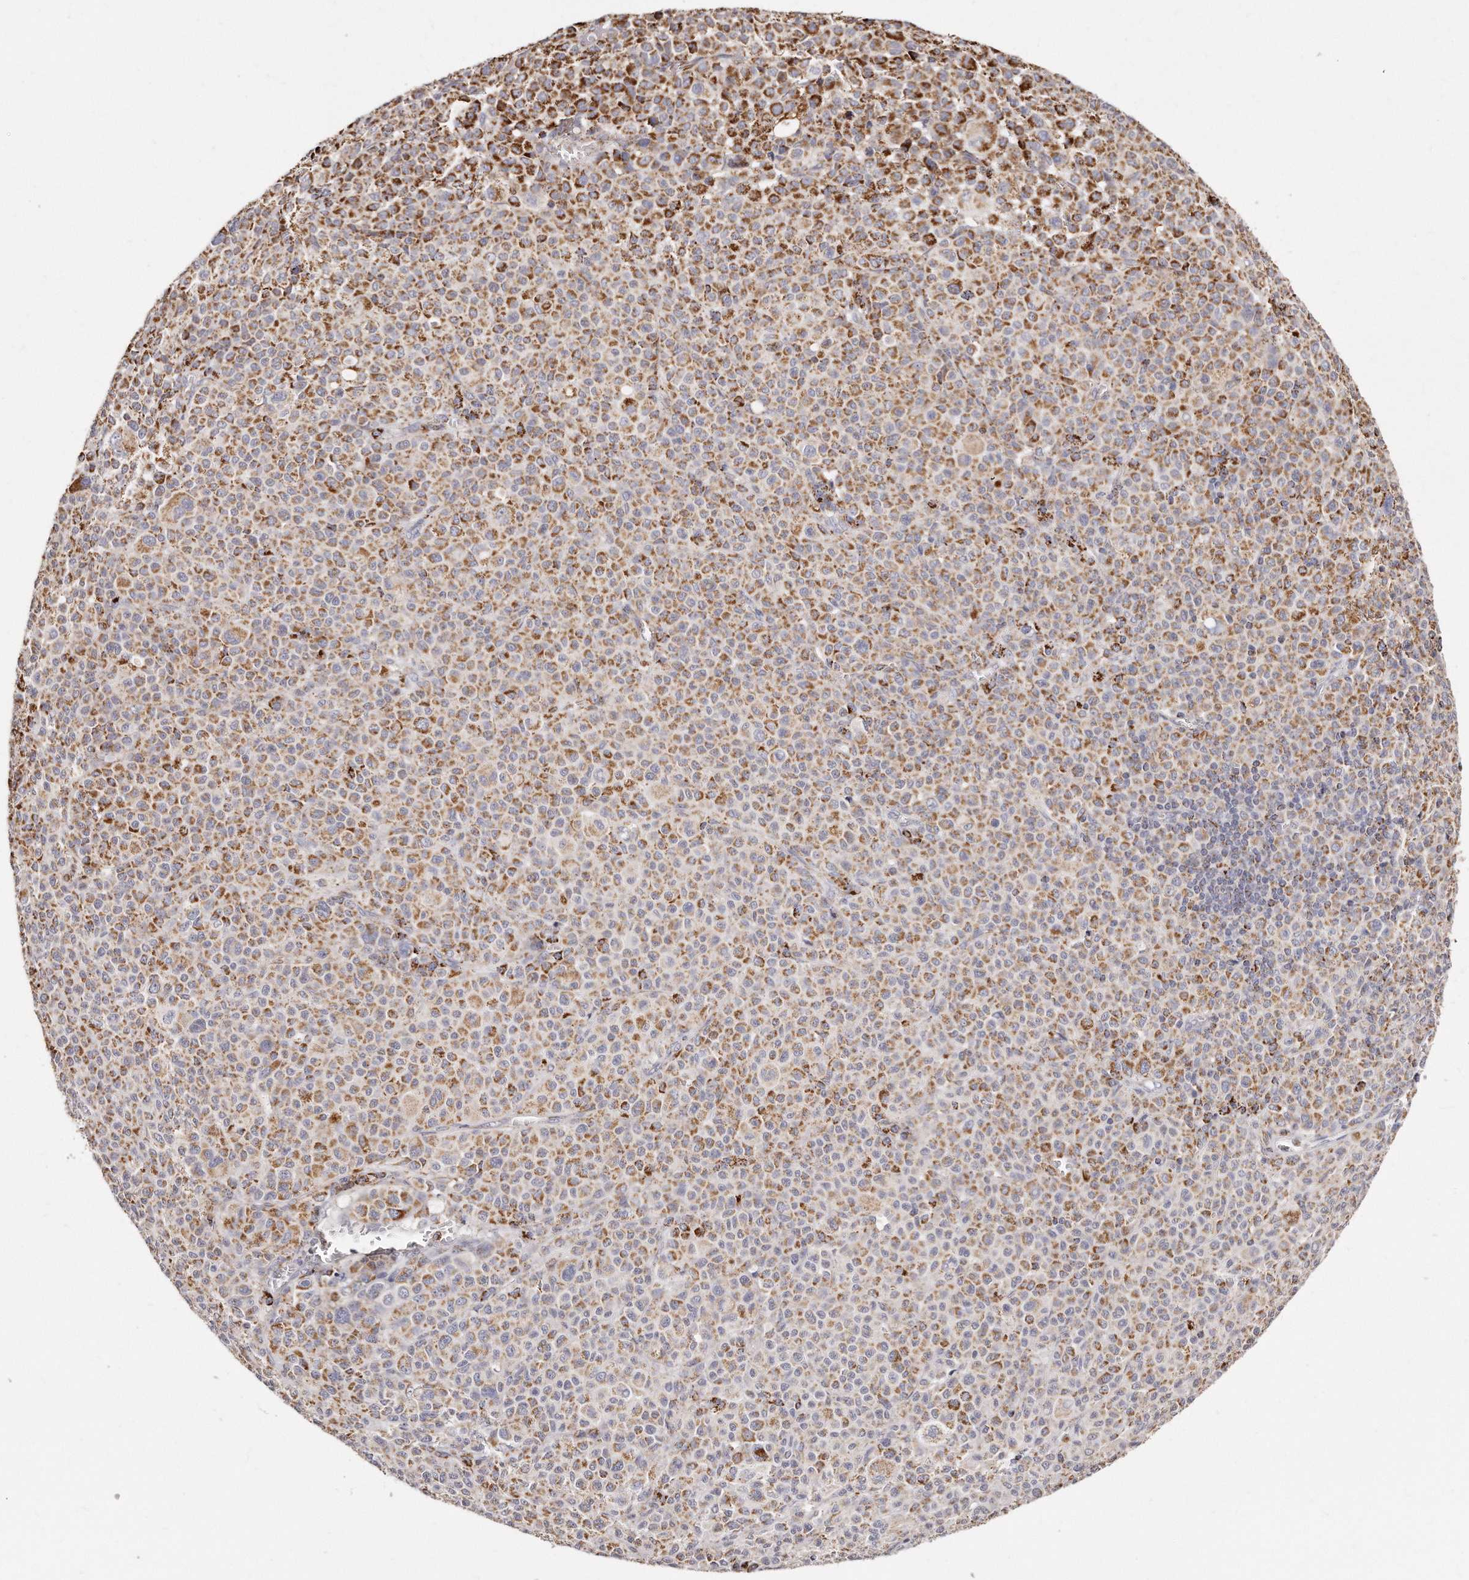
{"staining": {"intensity": "moderate", "quantity": ">75%", "location": "cytoplasmic/membranous"}, "tissue": "melanoma", "cell_type": "Tumor cells", "image_type": "cancer", "snomed": [{"axis": "morphology", "description": "Malignant melanoma, Metastatic site"}, {"axis": "topography", "description": "Skin"}], "caption": "Immunohistochemical staining of melanoma exhibits medium levels of moderate cytoplasmic/membranous protein staining in about >75% of tumor cells.", "gene": "RTKN", "patient": {"sex": "female", "age": 74}}